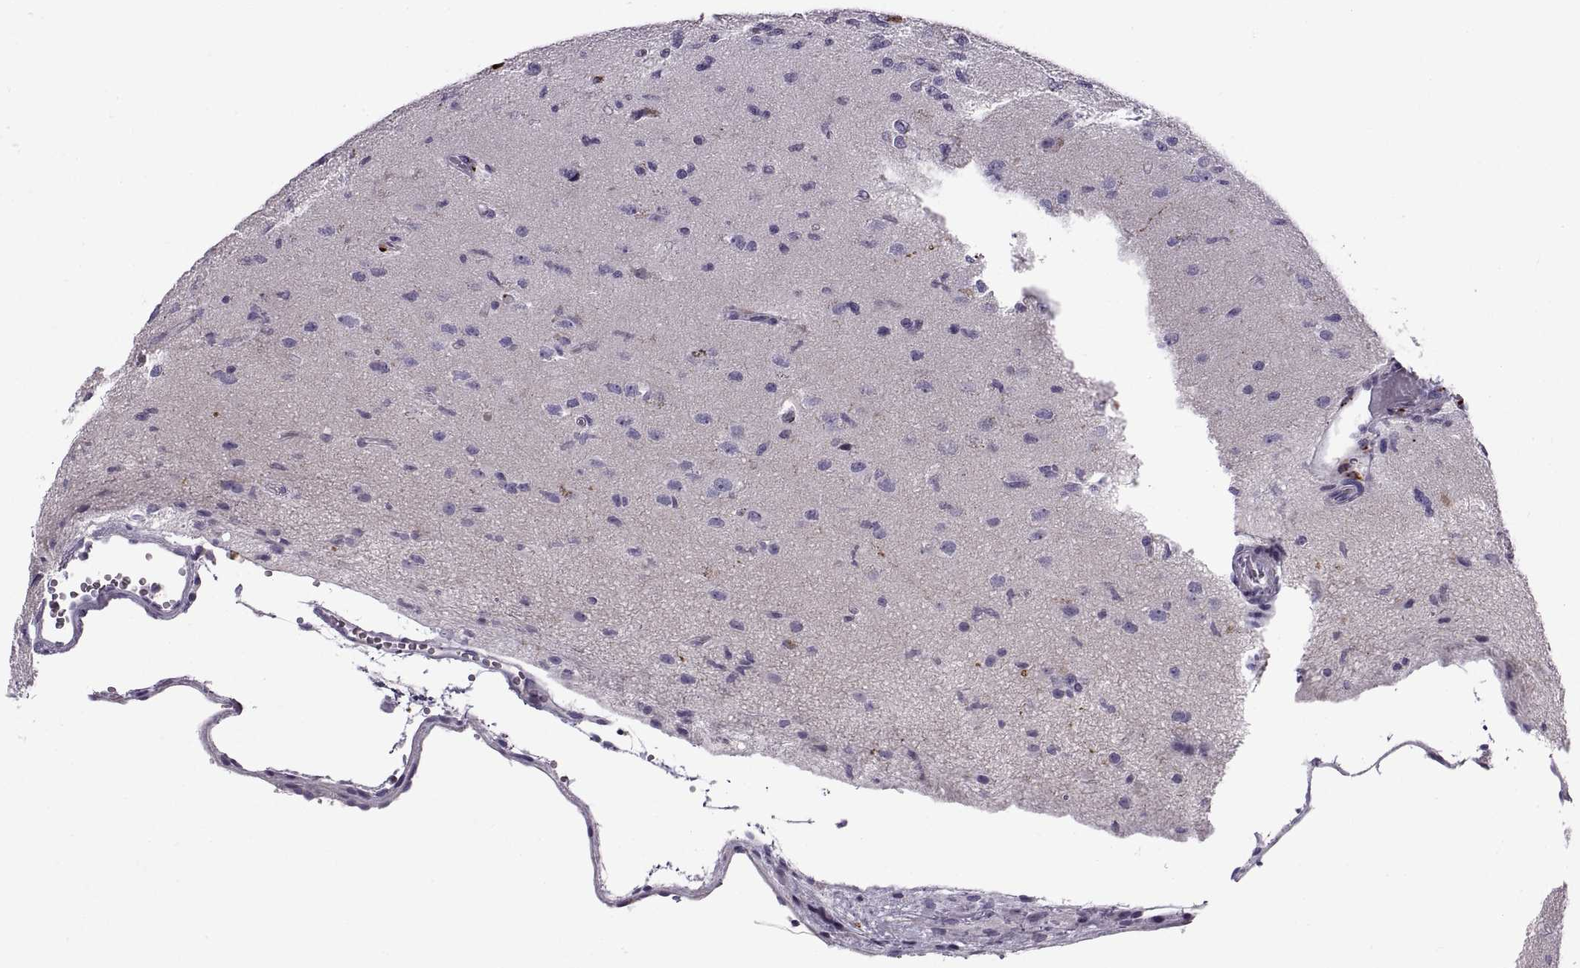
{"staining": {"intensity": "negative", "quantity": "none", "location": "none"}, "tissue": "glioma", "cell_type": "Tumor cells", "image_type": "cancer", "snomed": [{"axis": "morphology", "description": "Glioma, malignant, High grade"}, {"axis": "topography", "description": "Brain"}], "caption": "The image exhibits no significant staining in tumor cells of glioma.", "gene": "CALCR", "patient": {"sex": "male", "age": 56}}